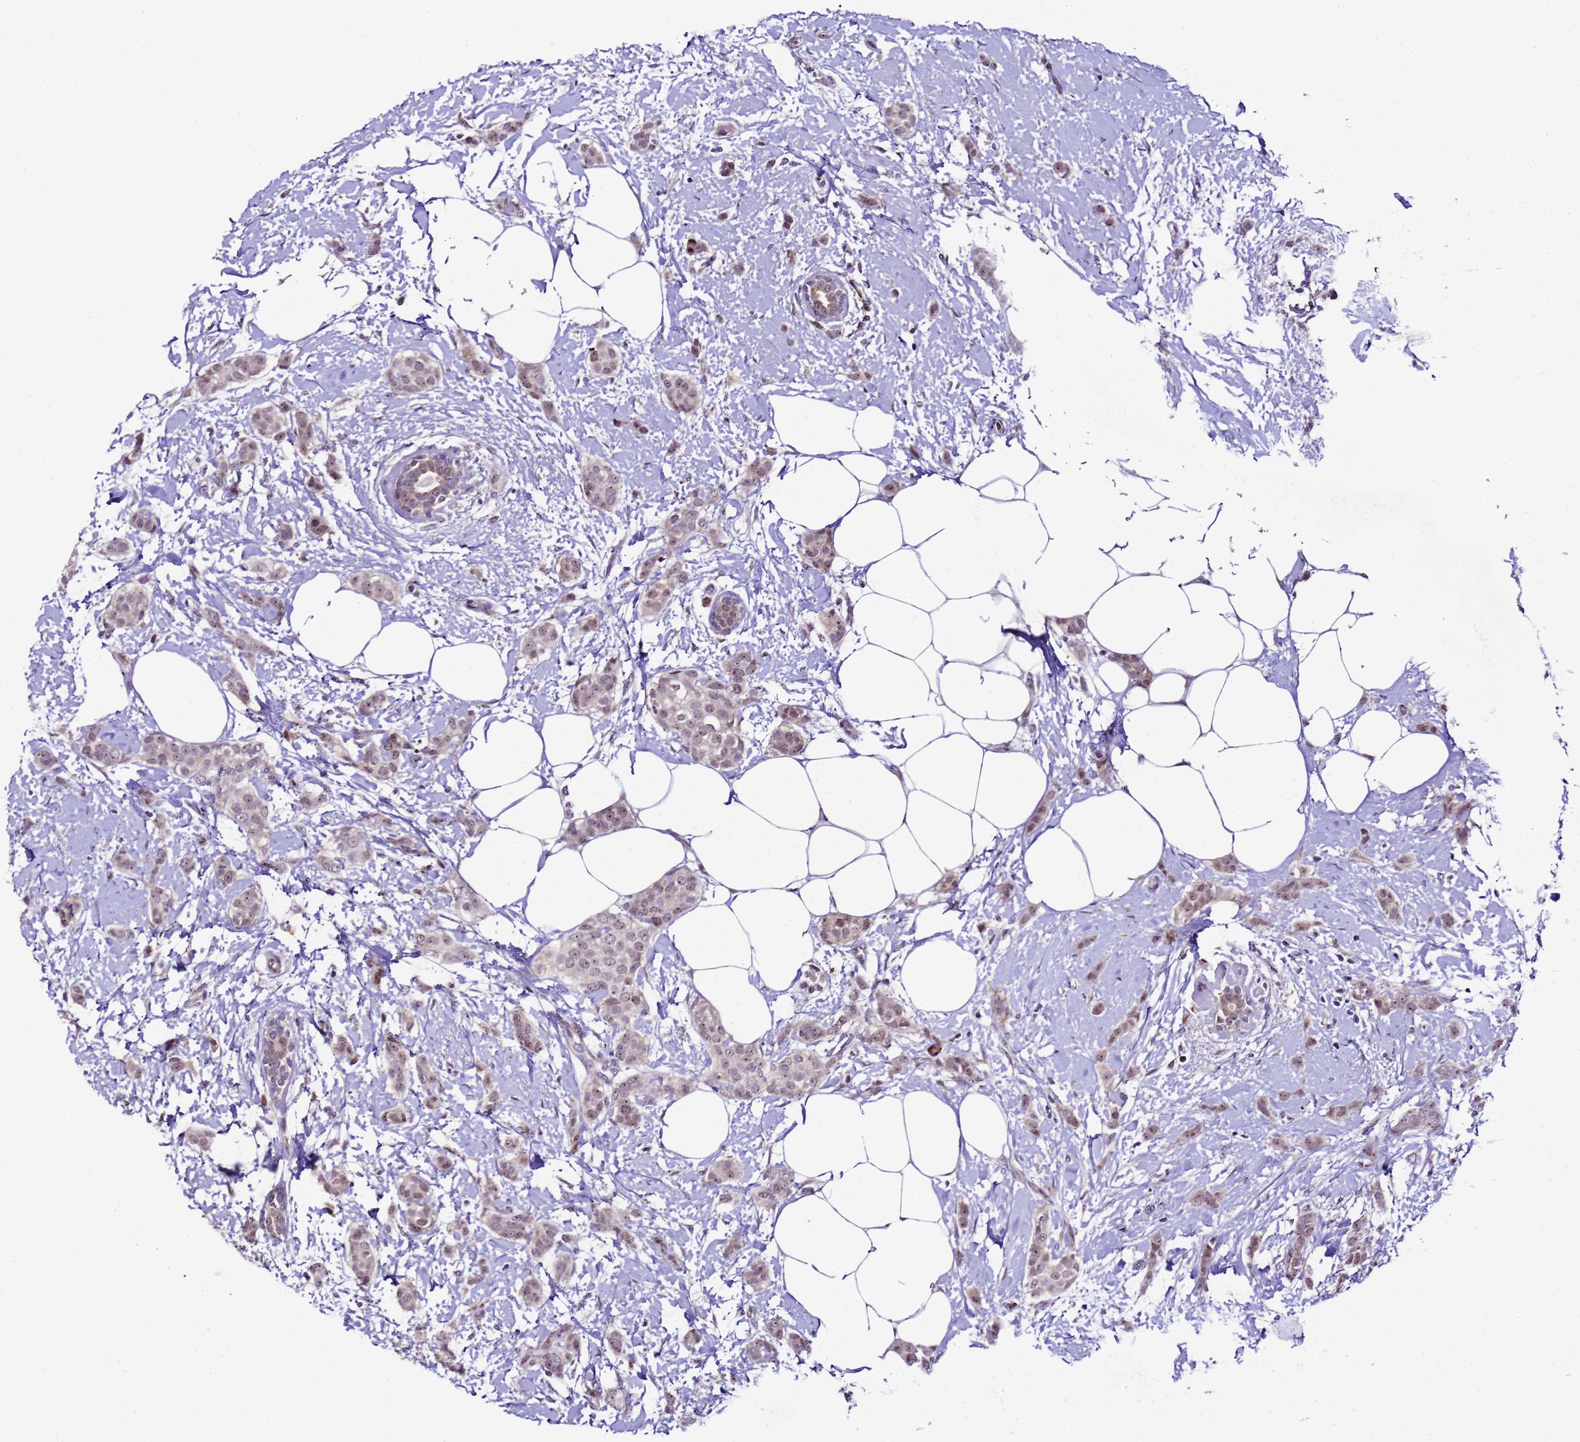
{"staining": {"intensity": "weak", "quantity": "25%-75%", "location": "nuclear"}, "tissue": "breast cancer", "cell_type": "Tumor cells", "image_type": "cancer", "snomed": [{"axis": "morphology", "description": "Duct carcinoma"}, {"axis": "topography", "description": "Breast"}], "caption": "Immunohistochemical staining of breast invasive ductal carcinoma shows low levels of weak nuclear protein expression in approximately 25%-75% of tumor cells.", "gene": "SLX4IP", "patient": {"sex": "female", "age": 72}}